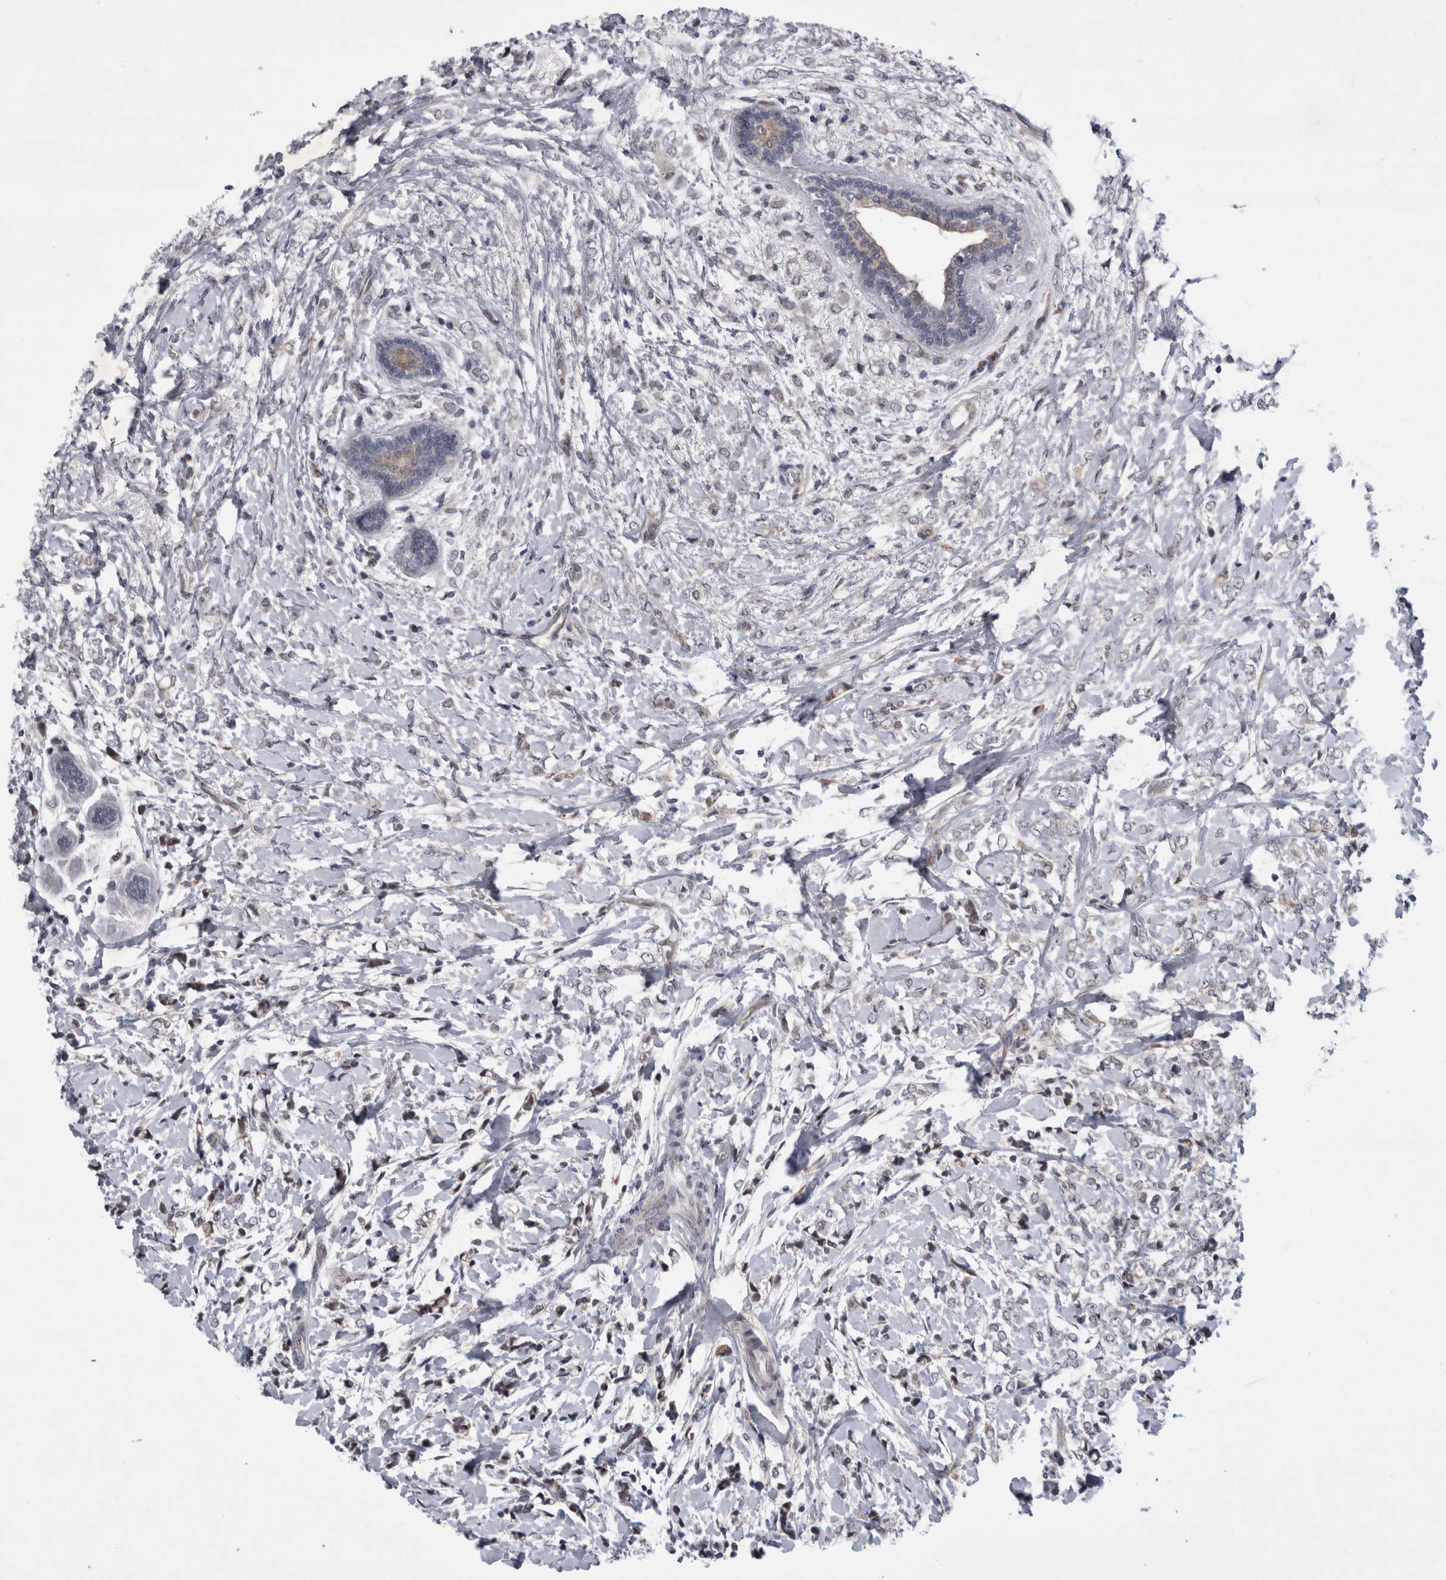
{"staining": {"intensity": "negative", "quantity": "none", "location": "none"}, "tissue": "breast cancer", "cell_type": "Tumor cells", "image_type": "cancer", "snomed": [{"axis": "morphology", "description": "Normal tissue, NOS"}, {"axis": "morphology", "description": "Lobular carcinoma"}, {"axis": "topography", "description": "Breast"}], "caption": "This is an IHC micrograph of human breast lobular carcinoma. There is no positivity in tumor cells.", "gene": "PARP11", "patient": {"sex": "female", "age": 47}}